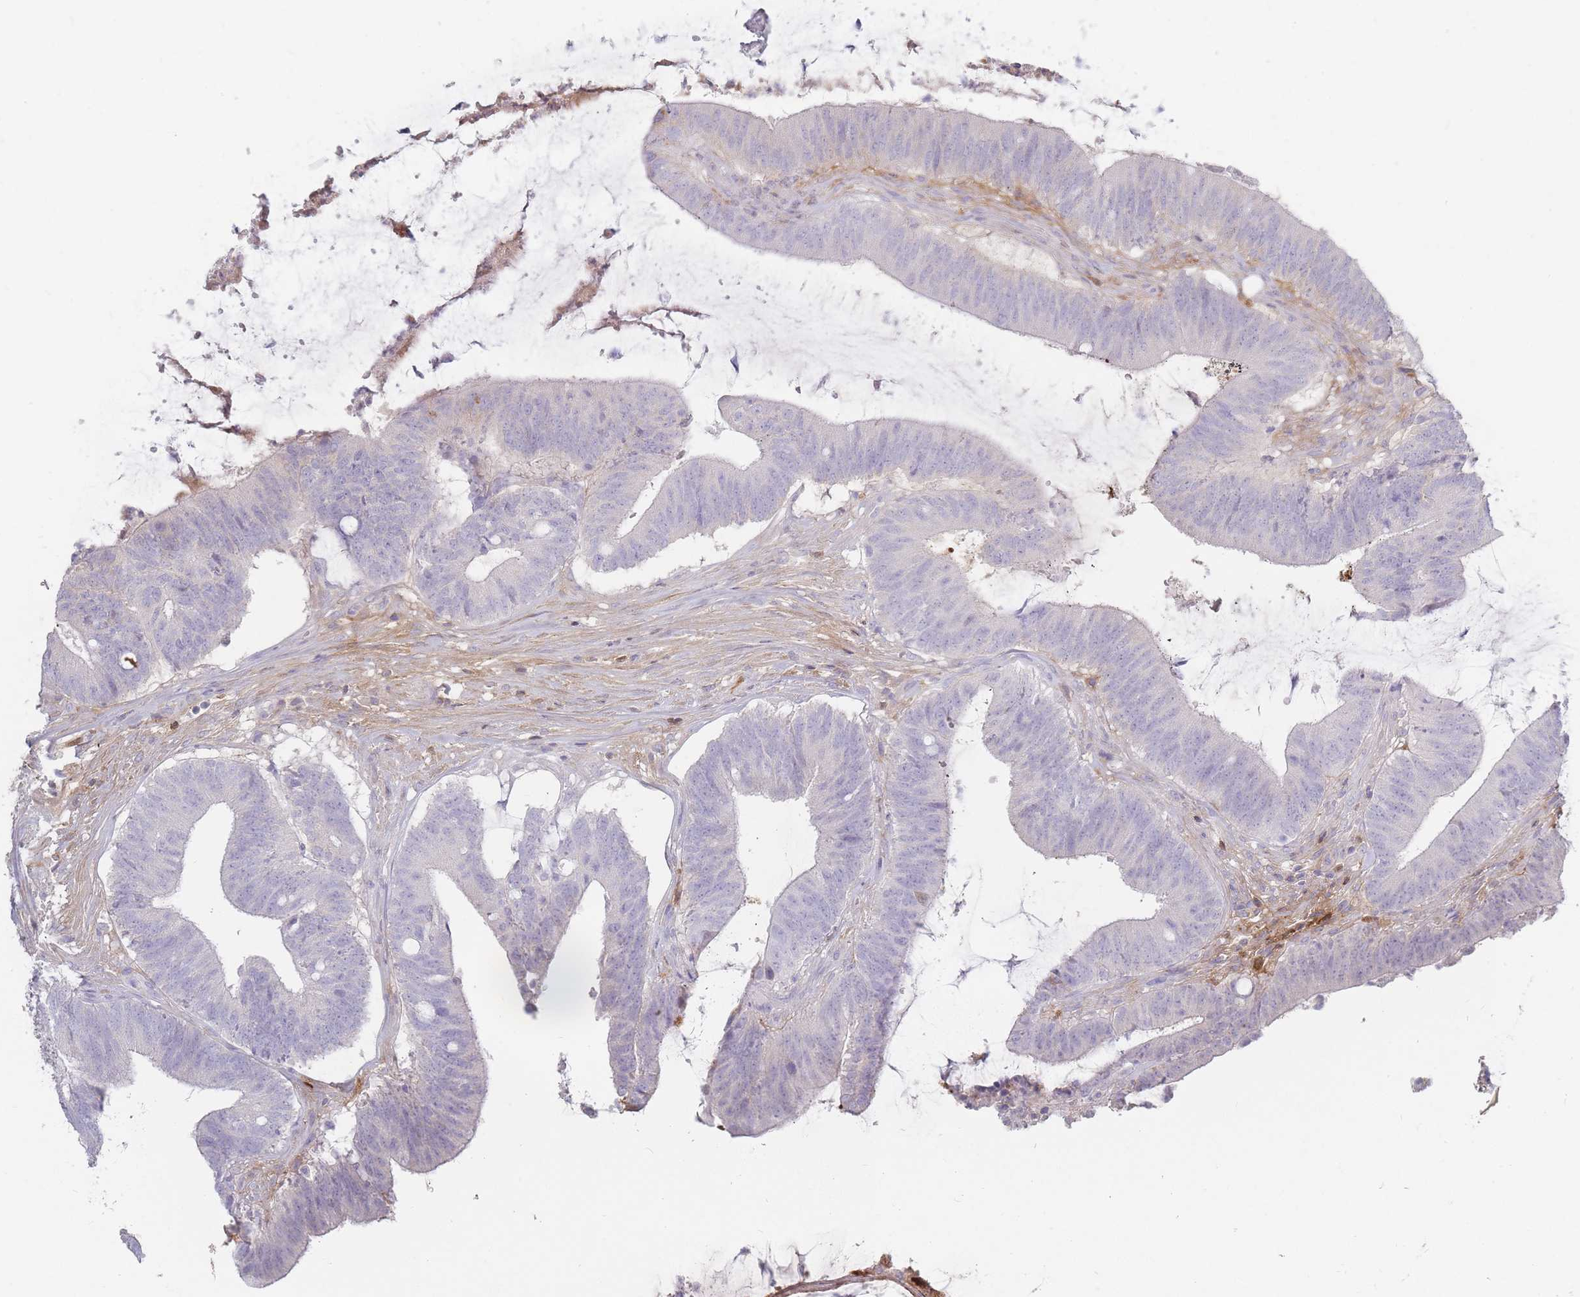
{"staining": {"intensity": "negative", "quantity": "none", "location": "none"}, "tissue": "colorectal cancer", "cell_type": "Tumor cells", "image_type": "cancer", "snomed": [{"axis": "morphology", "description": "Adenocarcinoma, NOS"}, {"axis": "topography", "description": "Colon"}], "caption": "Immunohistochemistry of human colorectal cancer (adenocarcinoma) demonstrates no staining in tumor cells. (DAB immunohistochemistry visualized using brightfield microscopy, high magnification).", "gene": "PRG4", "patient": {"sex": "female", "age": 43}}